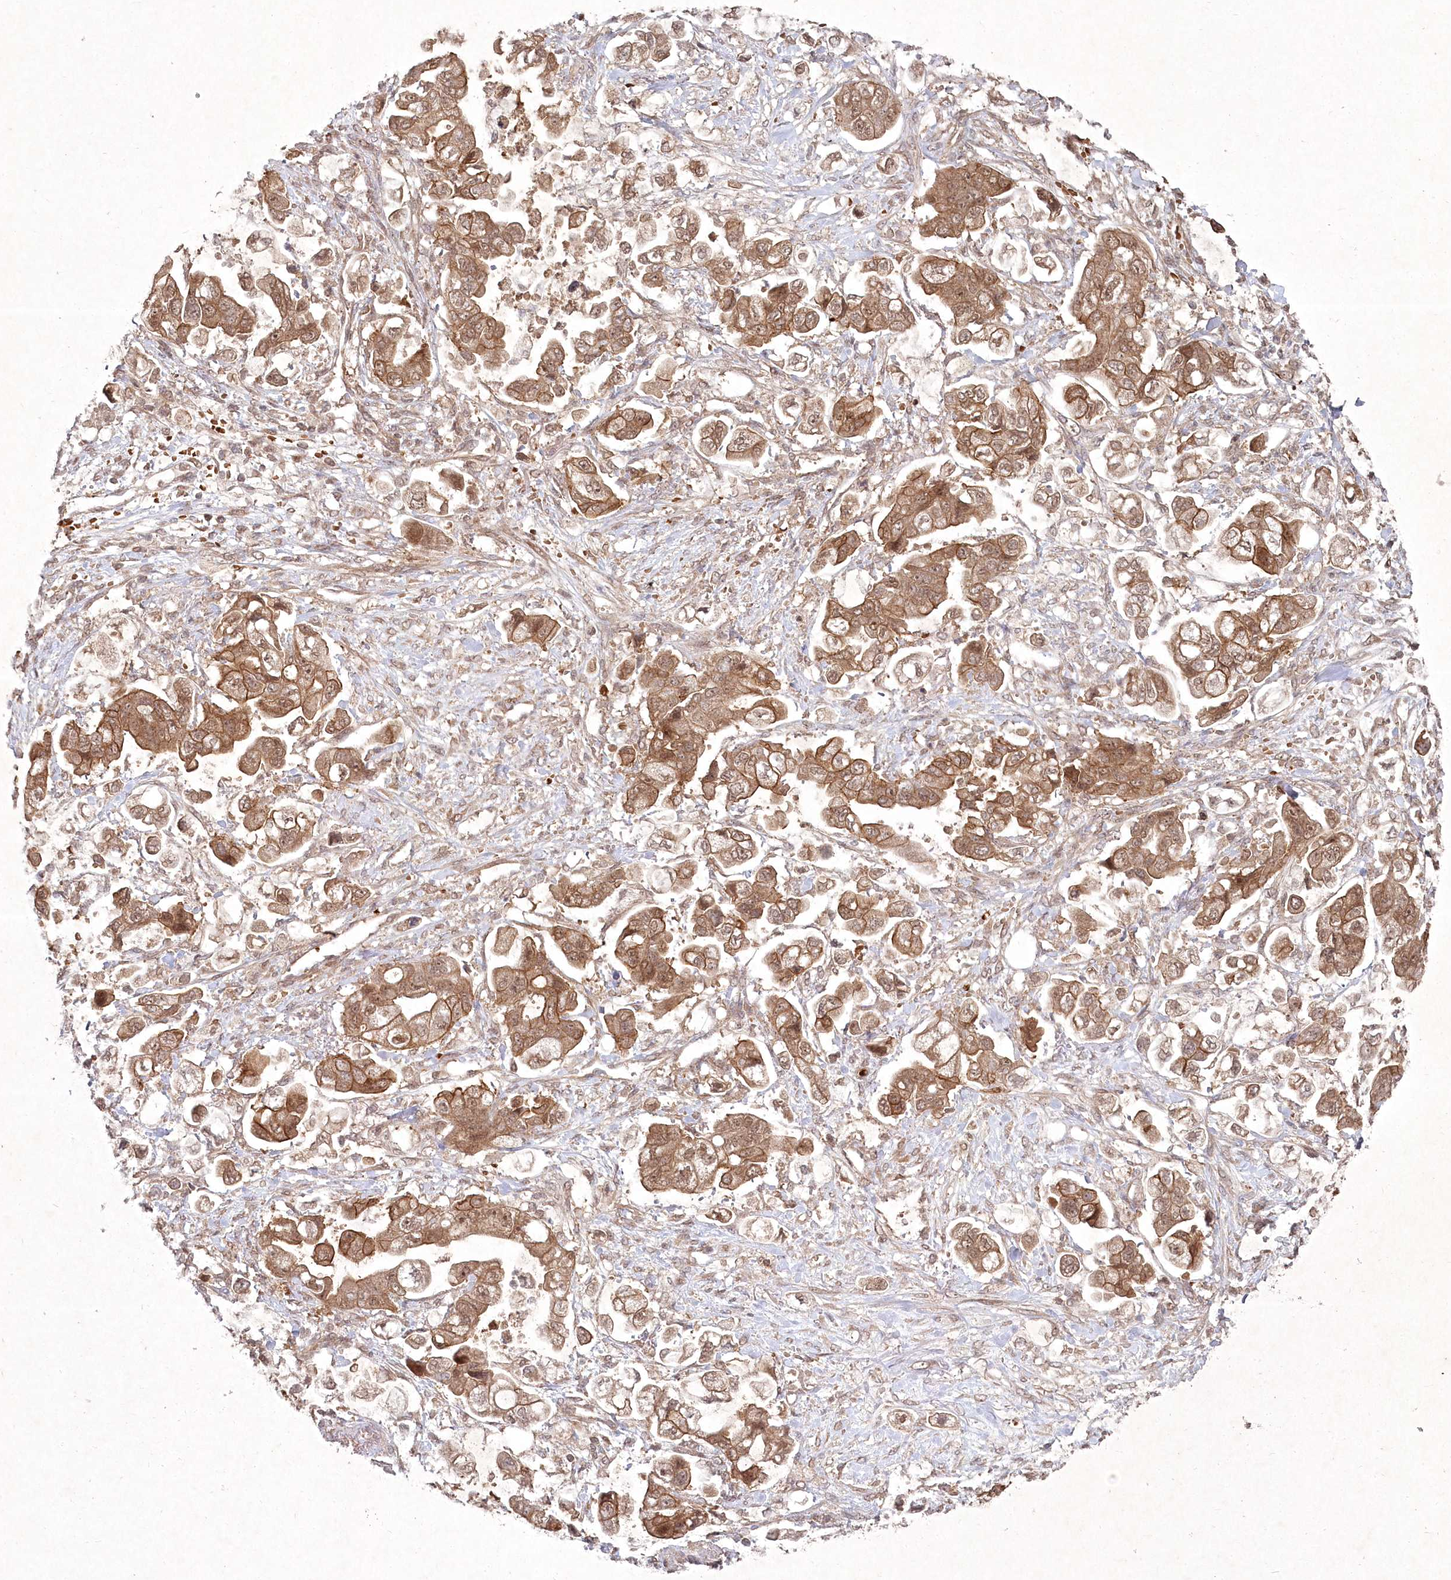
{"staining": {"intensity": "moderate", "quantity": ">75%", "location": "cytoplasmic/membranous,nuclear"}, "tissue": "stomach cancer", "cell_type": "Tumor cells", "image_type": "cancer", "snomed": [{"axis": "morphology", "description": "Adenocarcinoma, NOS"}, {"axis": "topography", "description": "Stomach"}], "caption": "A brown stain shows moderate cytoplasmic/membranous and nuclear staining of a protein in stomach cancer tumor cells.", "gene": "FBXL17", "patient": {"sex": "male", "age": 62}}